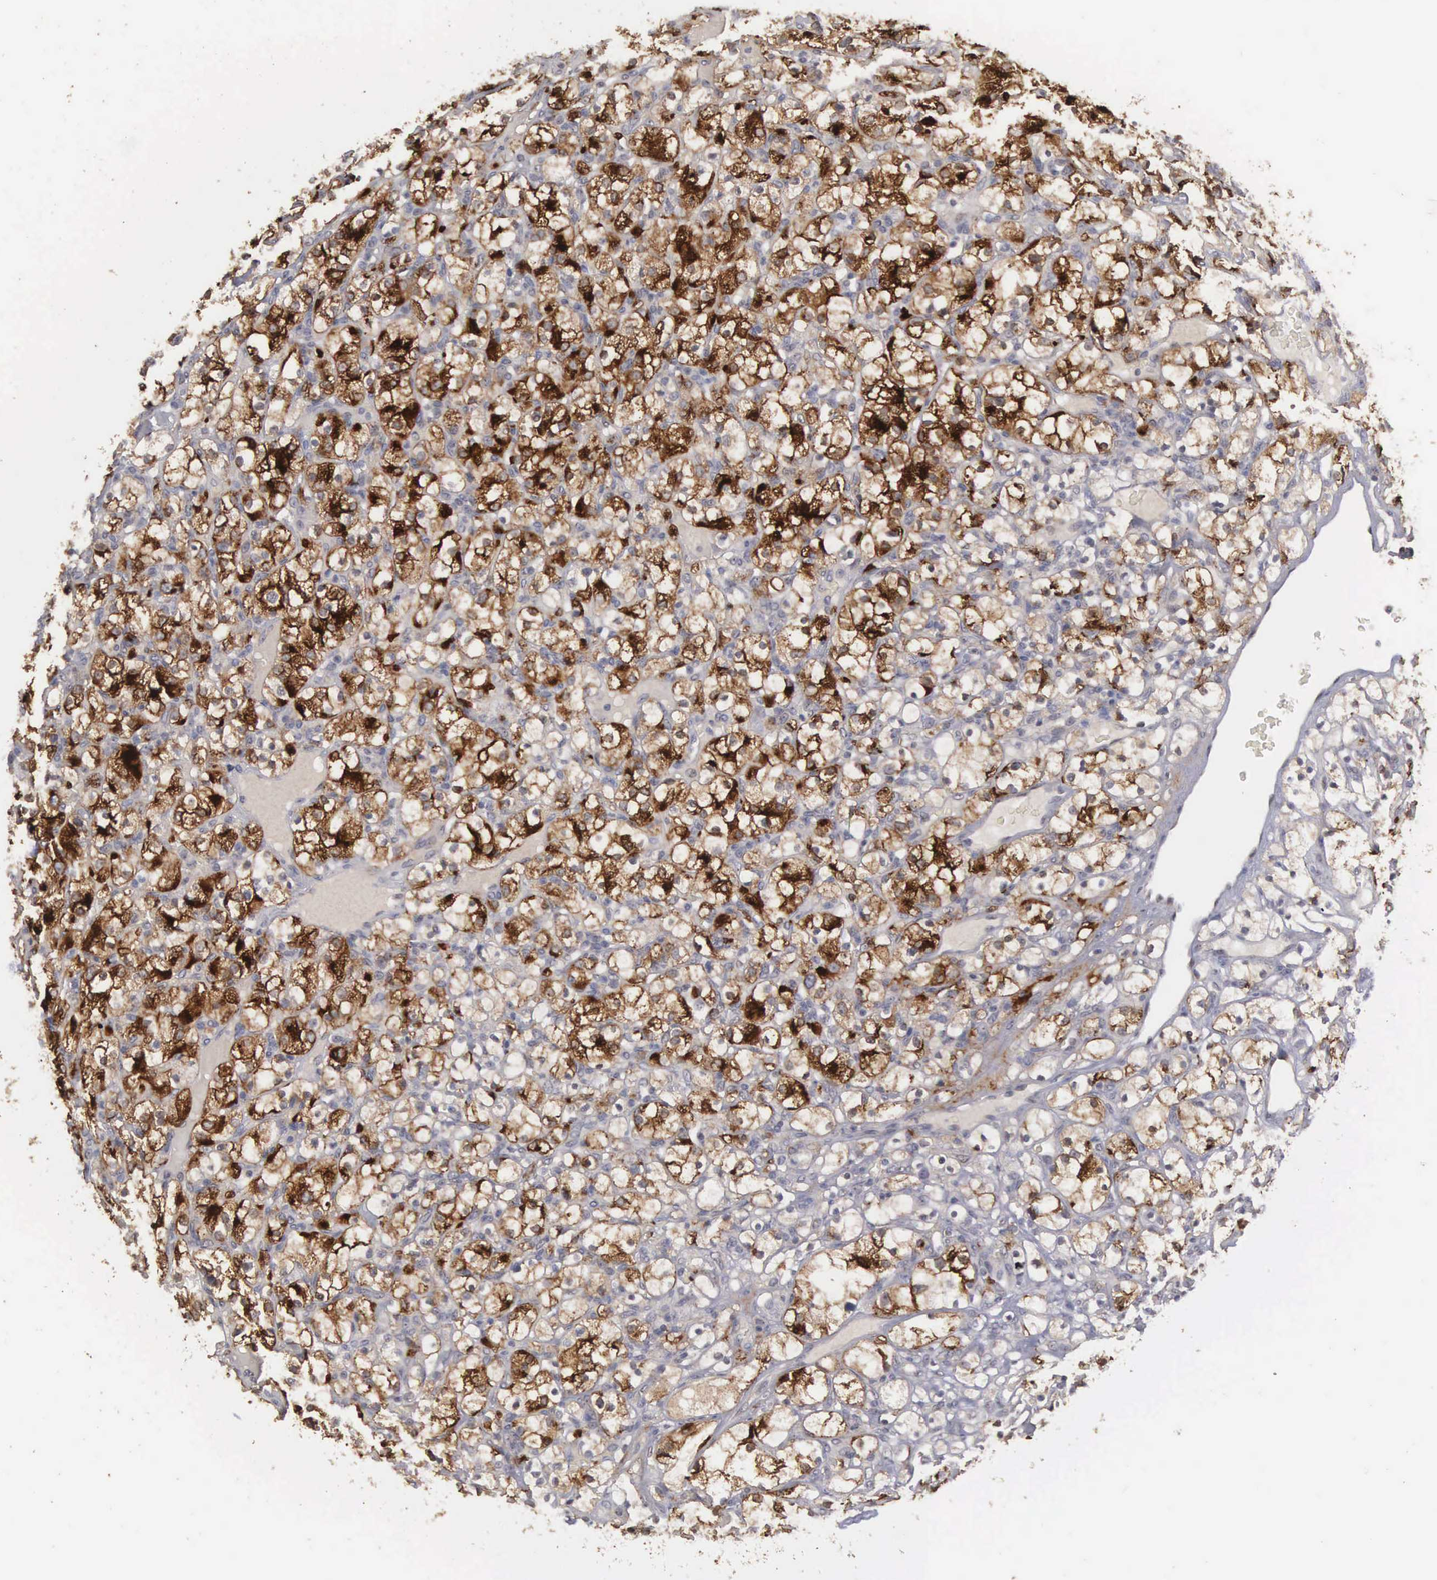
{"staining": {"intensity": "strong", "quantity": ">75%", "location": "cytoplasmic/membranous"}, "tissue": "renal cancer", "cell_type": "Tumor cells", "image_type": "cancer", "snomed": [{"axis": "morphology", "description": "Adenocarcinoma, NOS"}, {"axis": "topography", "description": "Kidney"}], "caption": "Renal cancer (adenocarcinoma) stained with DAB immunohistochemistry shows high levels of strong cytoplasmic/membranous staining in approximately >75% of tumor cells.", "gene": "AMN", "patient": {"sex": "female", "age": 83}}